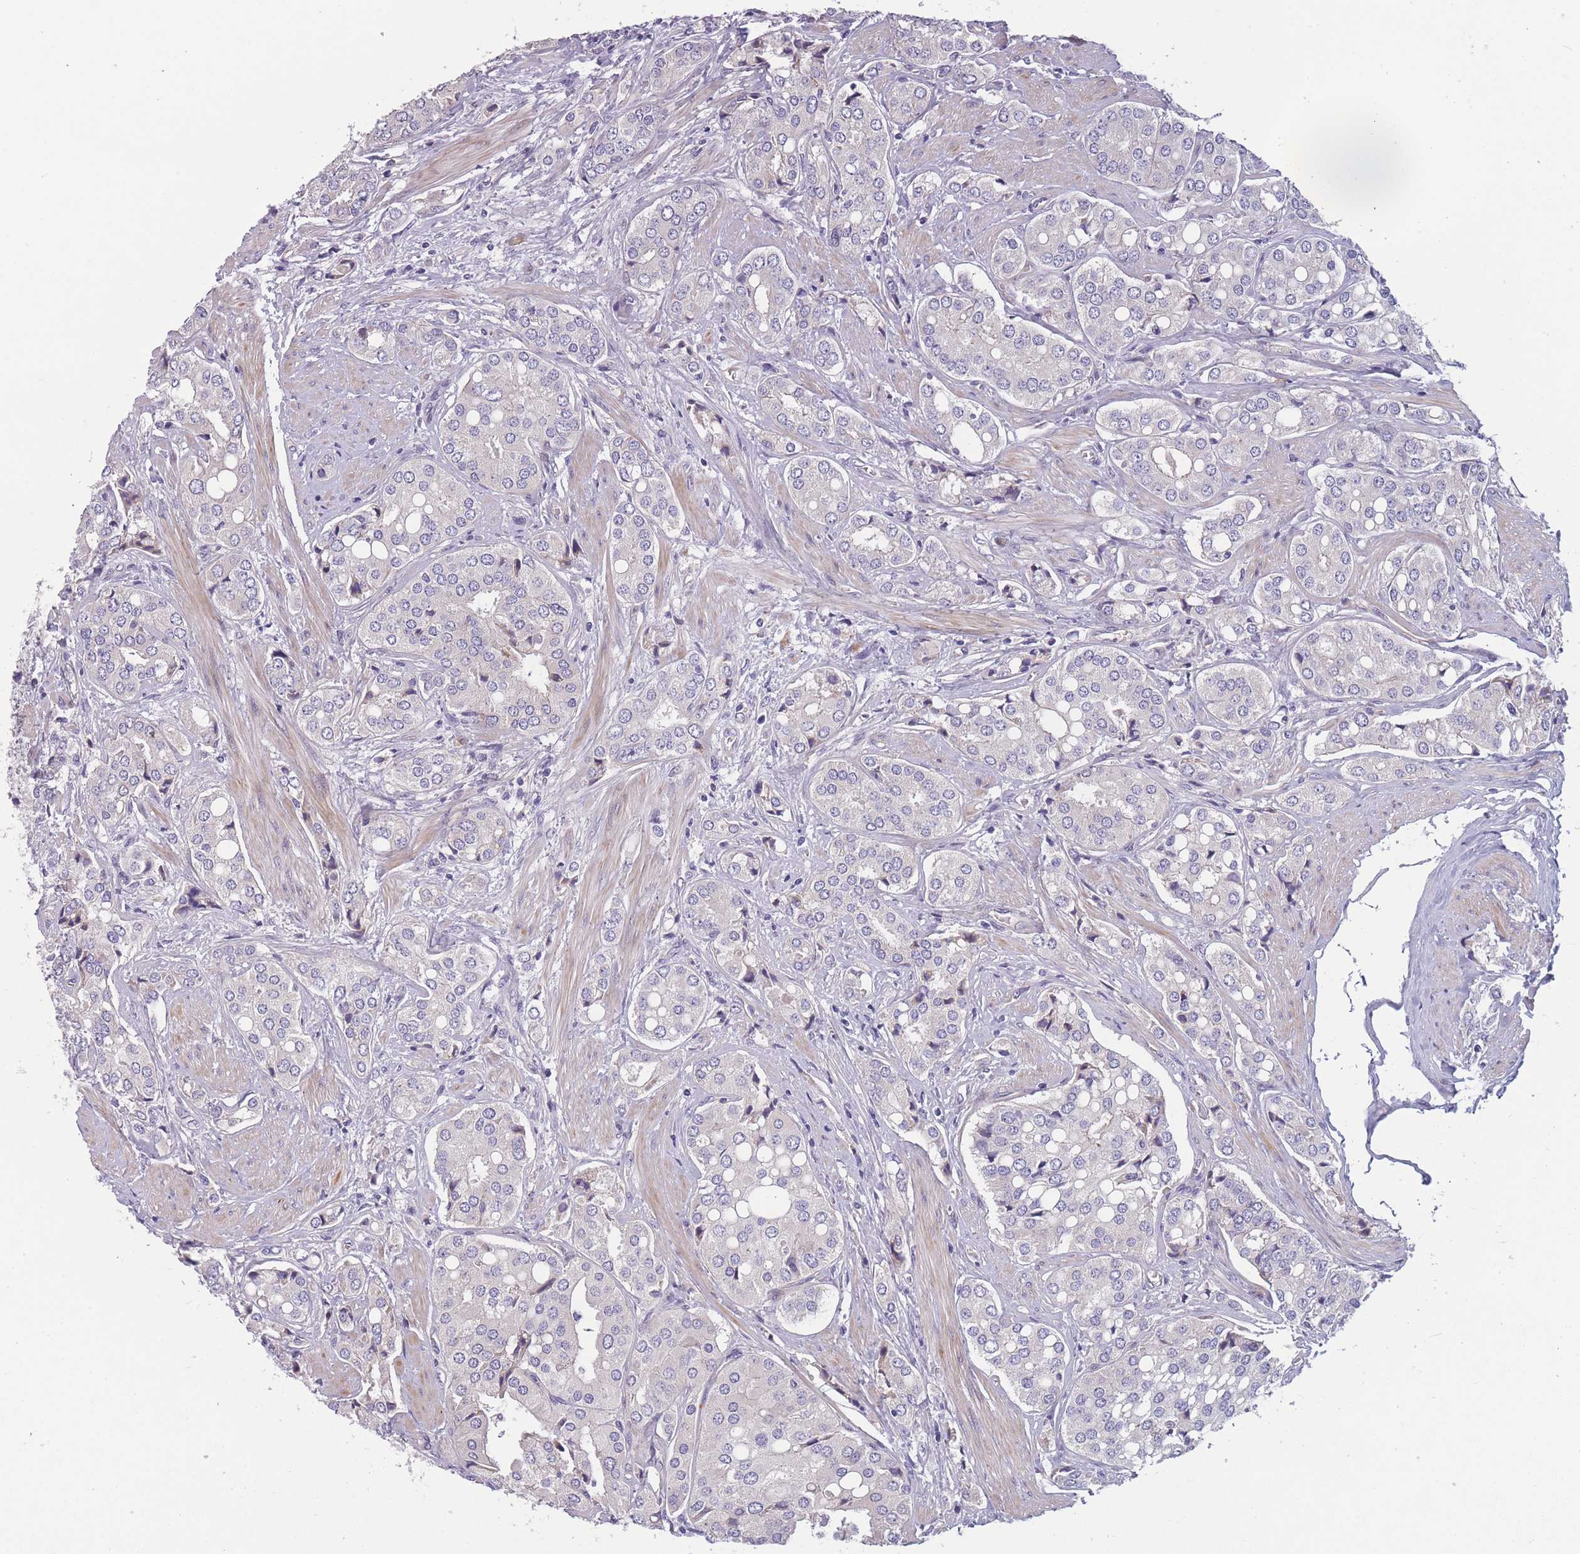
{"staining": {"intensity": "negative", "quantity": "none", "location": "none"}, "tissue": "prostate cancer", "cell_type": "Tumor cells", "image_type": "cancer", "snomed": [{"axis": "morphology", "description": "Adenocarcinoma, High grade"}, {"axis": "topography", "description": "Prostate"}], "caption": "Immunohistochemistry (IHC) histopathology image of neoplastic tissue: human prostate adenocarcinoma (high-grade) stained with DAB (3,3'-diaminobenzidine) shows no significant protein expression in tumor cells. (DAB (3,3'-diaminobenzidine) IHC visualized using brightfield microscopy, high magnification).", "gene": "FAM83F", "patient": {"sex": "male", "age": 71}}